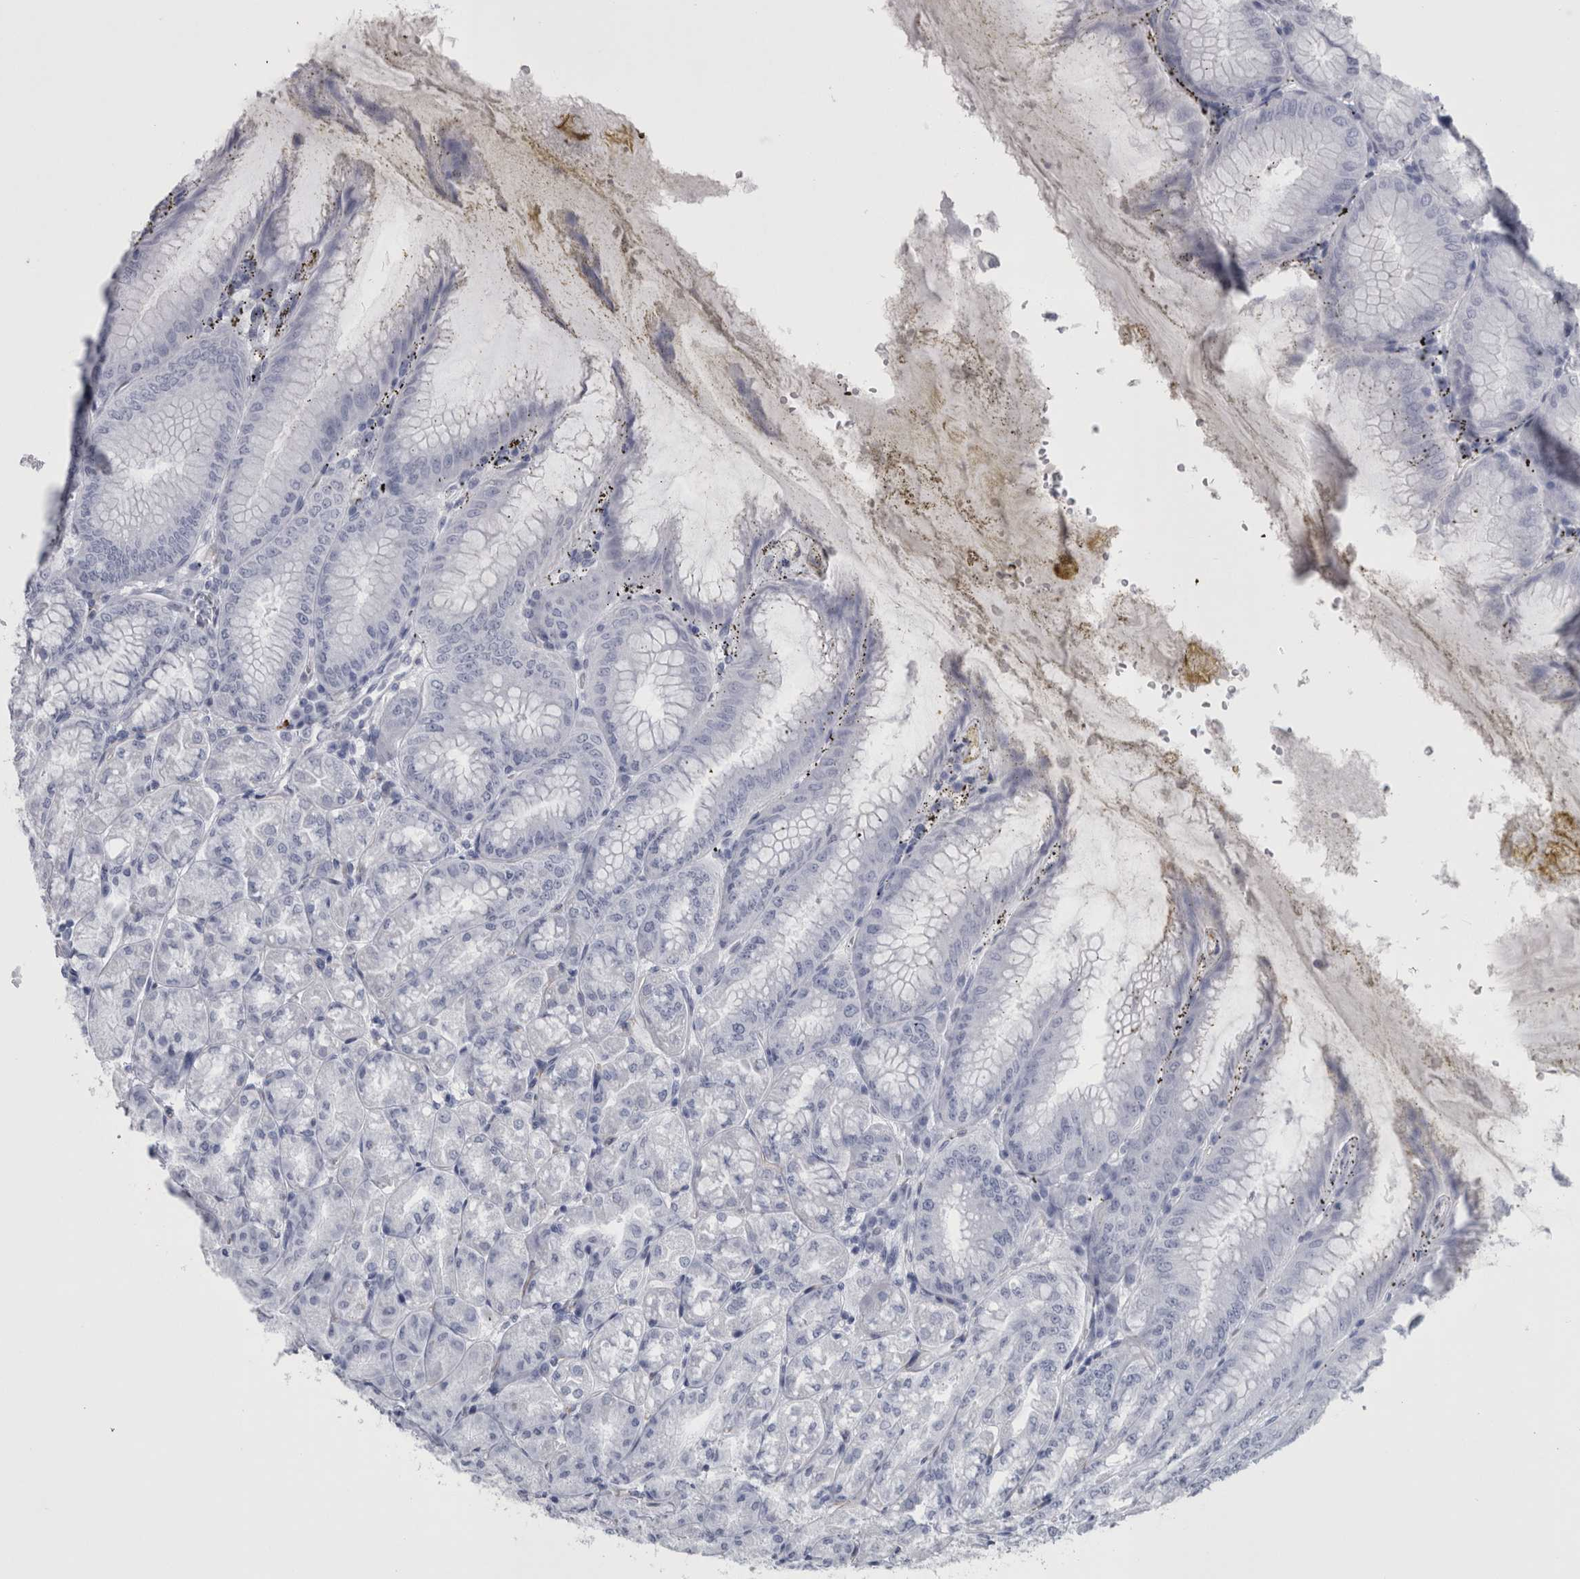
{"staining": {"intensity": "weak", "quantity": "<25%", "location": "cytoplasmic/membranous"}, "tissue": "stomach", "cell_type": "Glandular cells", "image_type": "normal", "snomed": [{"axis": "morphology", "description": "Normal tissue, NOS"}, {"axis": "topography", "description": "Stomach, lower"}], "caption": "An immunohistochemistry (IHC) histopathology image of normal stomach is shown. There is no staining in glandular cells of stomach.", "gene": "VWDE", "patient": {"sex": "male", "age": 71}}